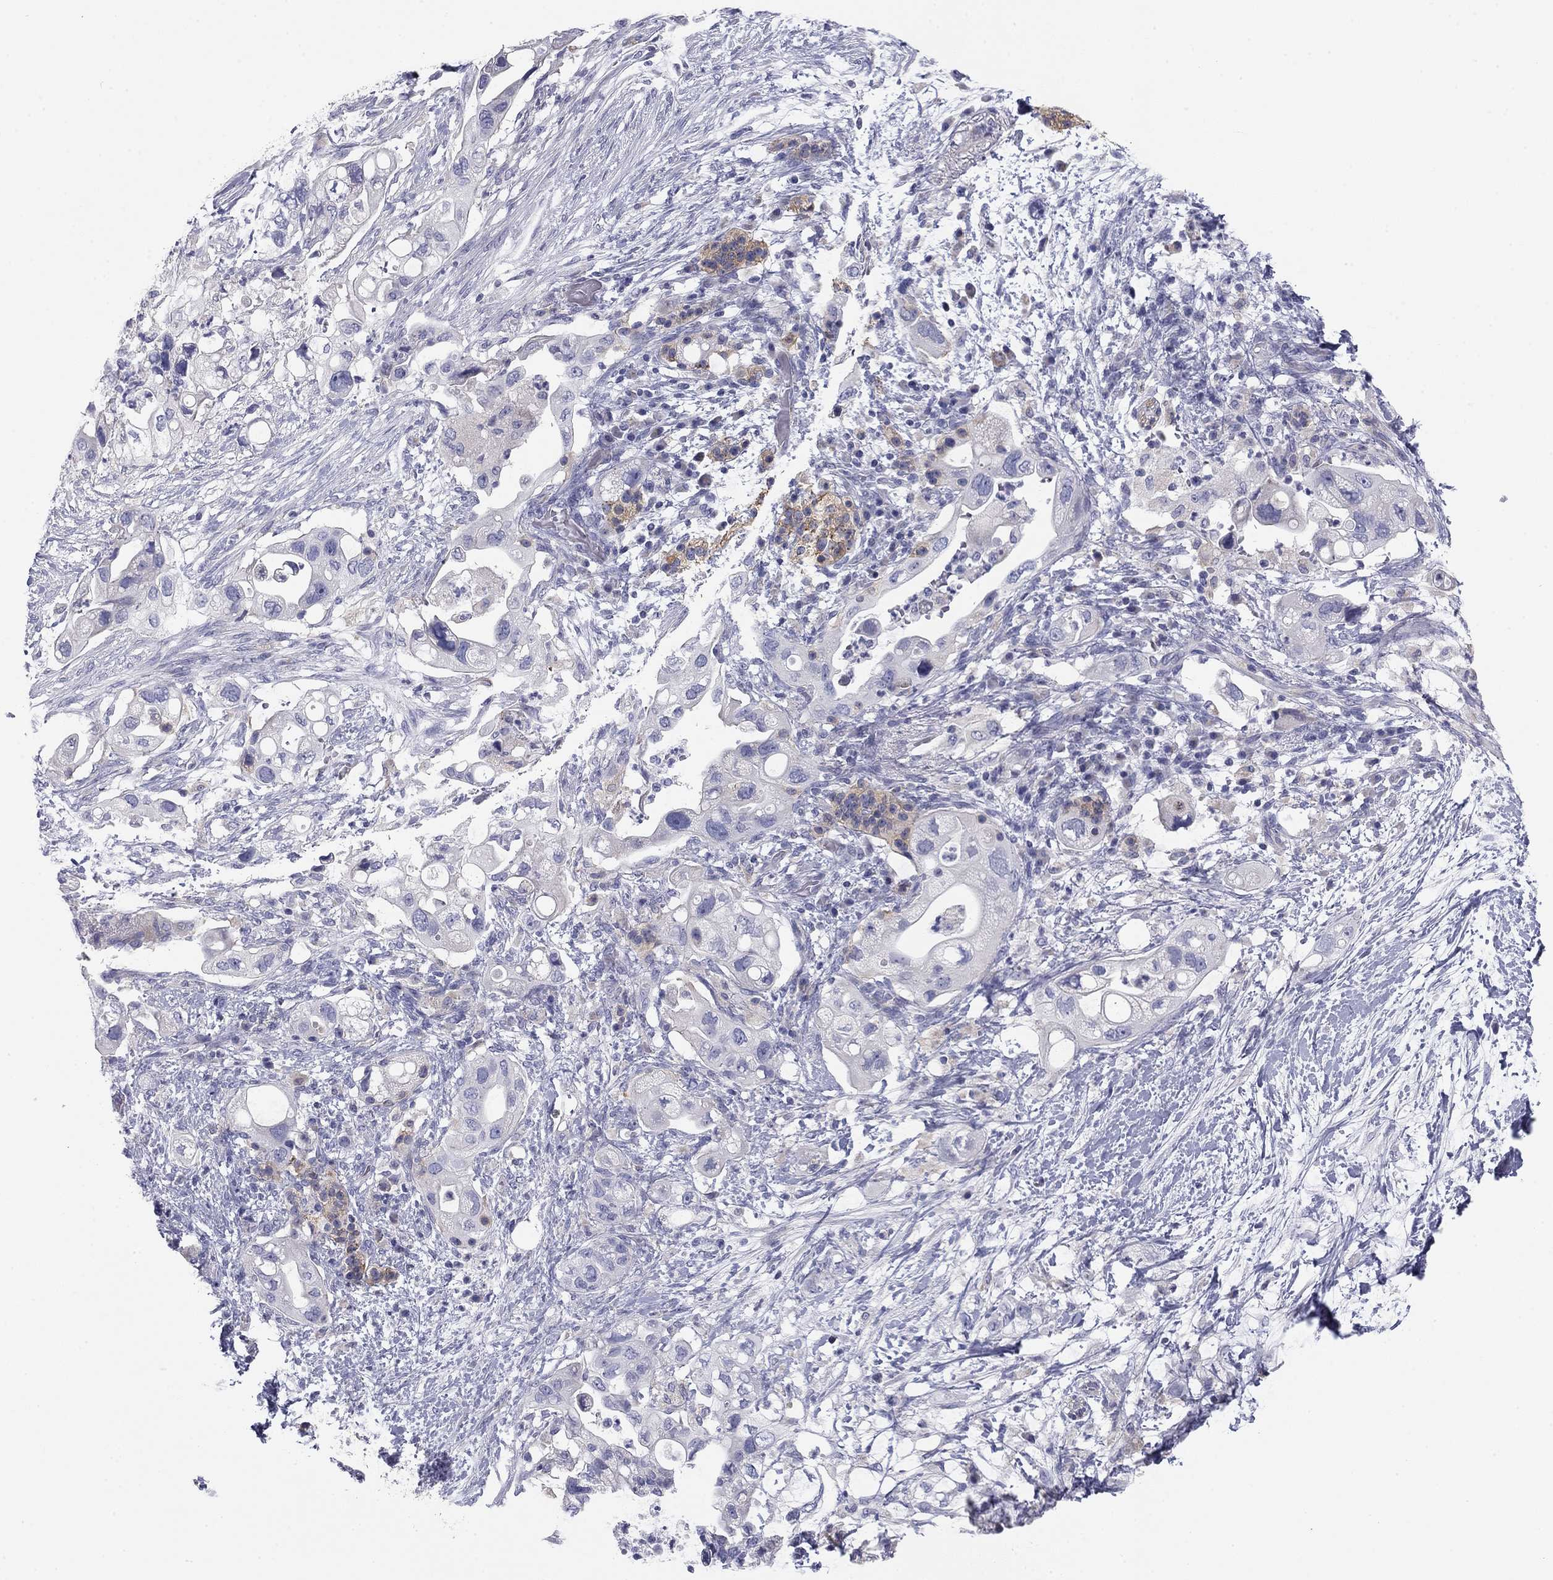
{"staining": {"intensity": "strong", "quantity": "<25%", "location": "cytoplasmic/membranous"}, "tissue": "pancreatic cancer", "cell_type": "Tumor cells", "image_type": "cancer", "snomed": [{"axis": "morphology", "description": "Adenocarcinoma, NOS"}, {"axis": "topography", "description": "Pancreas"}], "caption": "A medium amount of strong cytoplasmic/membranous staining is identified in about <25% of tumor cells in pancreatic cancer (adenocarcinoma) tissue.", "gene": "SEPTIN3", "patient": {"sex": "female", "age": 72}}